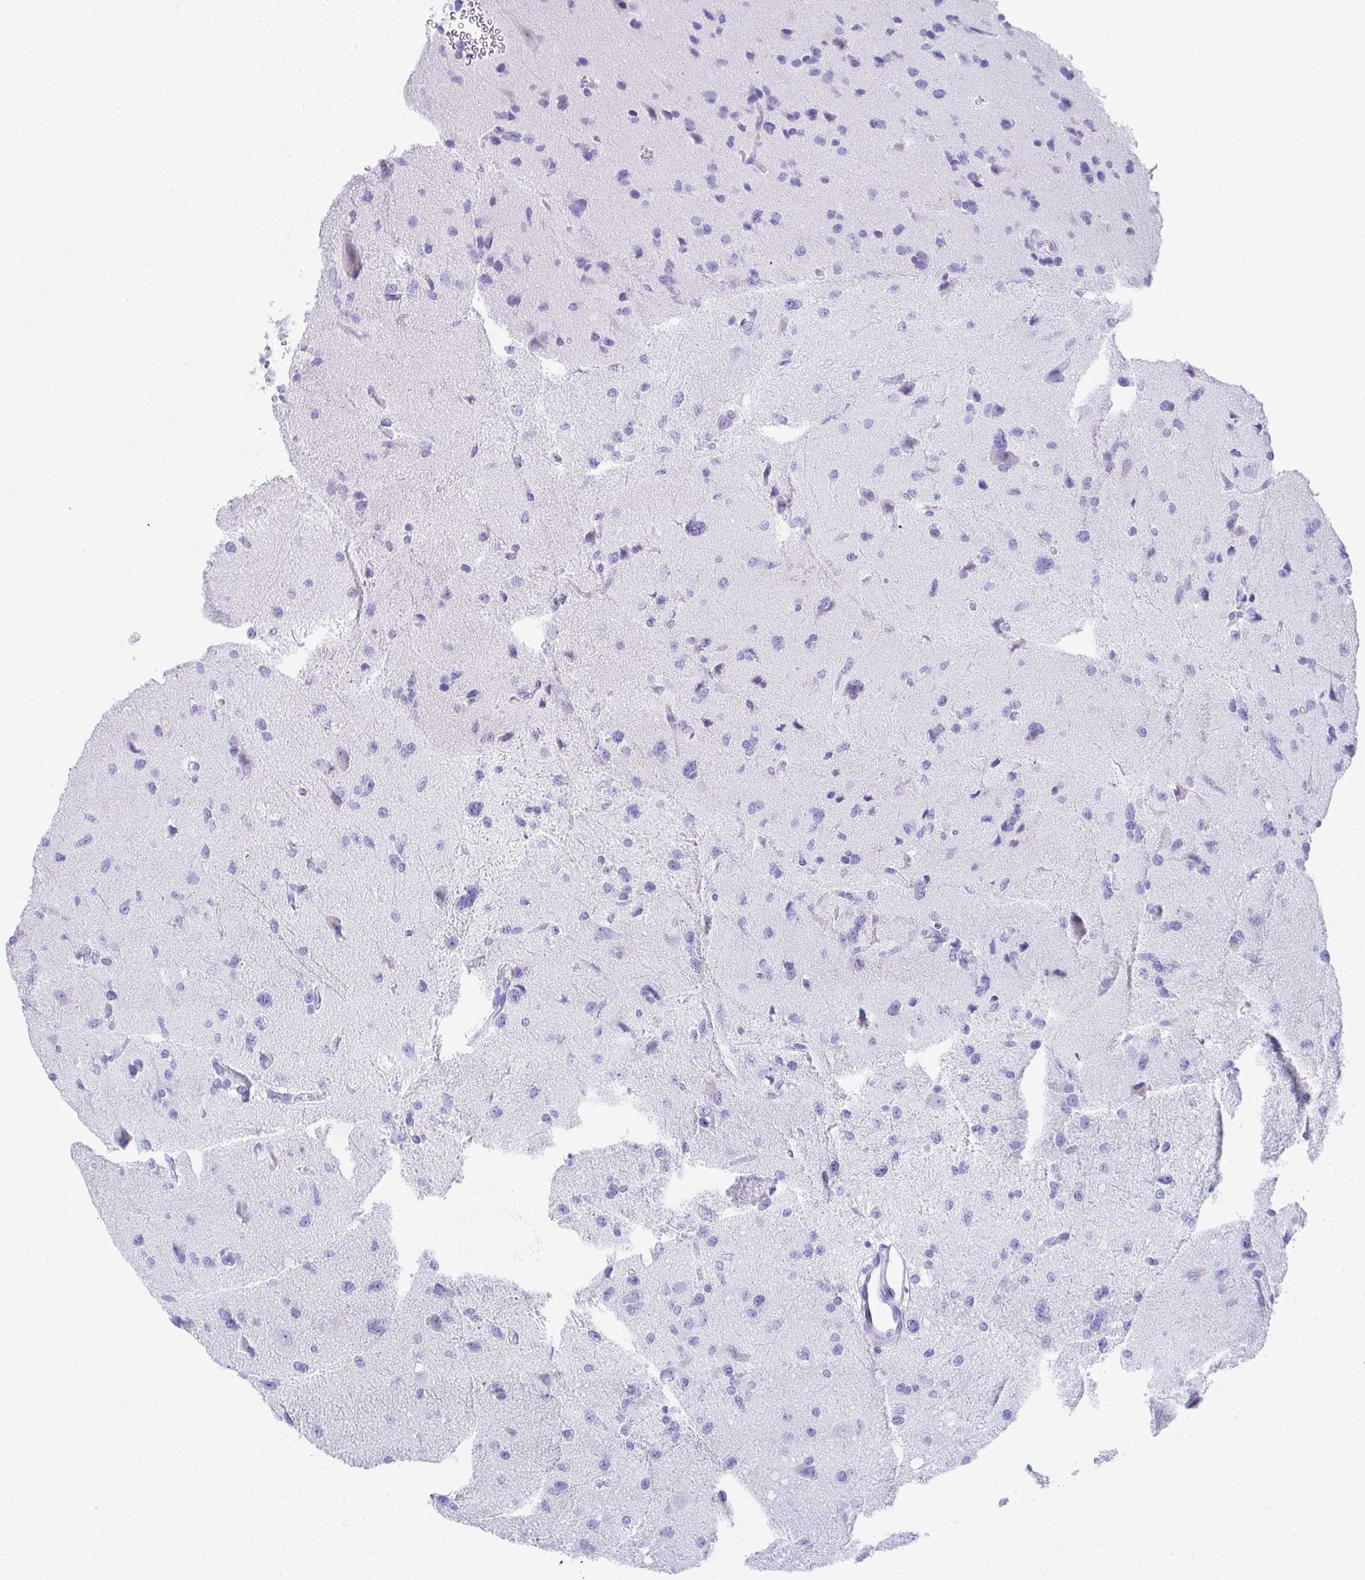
{"staining": {"intensity": "negative", "quantity": "none", "location": "none"}, "tissue": "glioma", "cell_type": "Tumor cells", "image_type": "cancer", "snomed": [{"axis": "morphology", "description": "Glioma, malignant, Low grade"}, {"axis": "topography", "description": "Brain"}], "caption": "Histopathology image shows no significant protein positivity in tumor cells of glioma.", "gene": "TNNT1", "patient": {"sex": "female", "age": 55}}